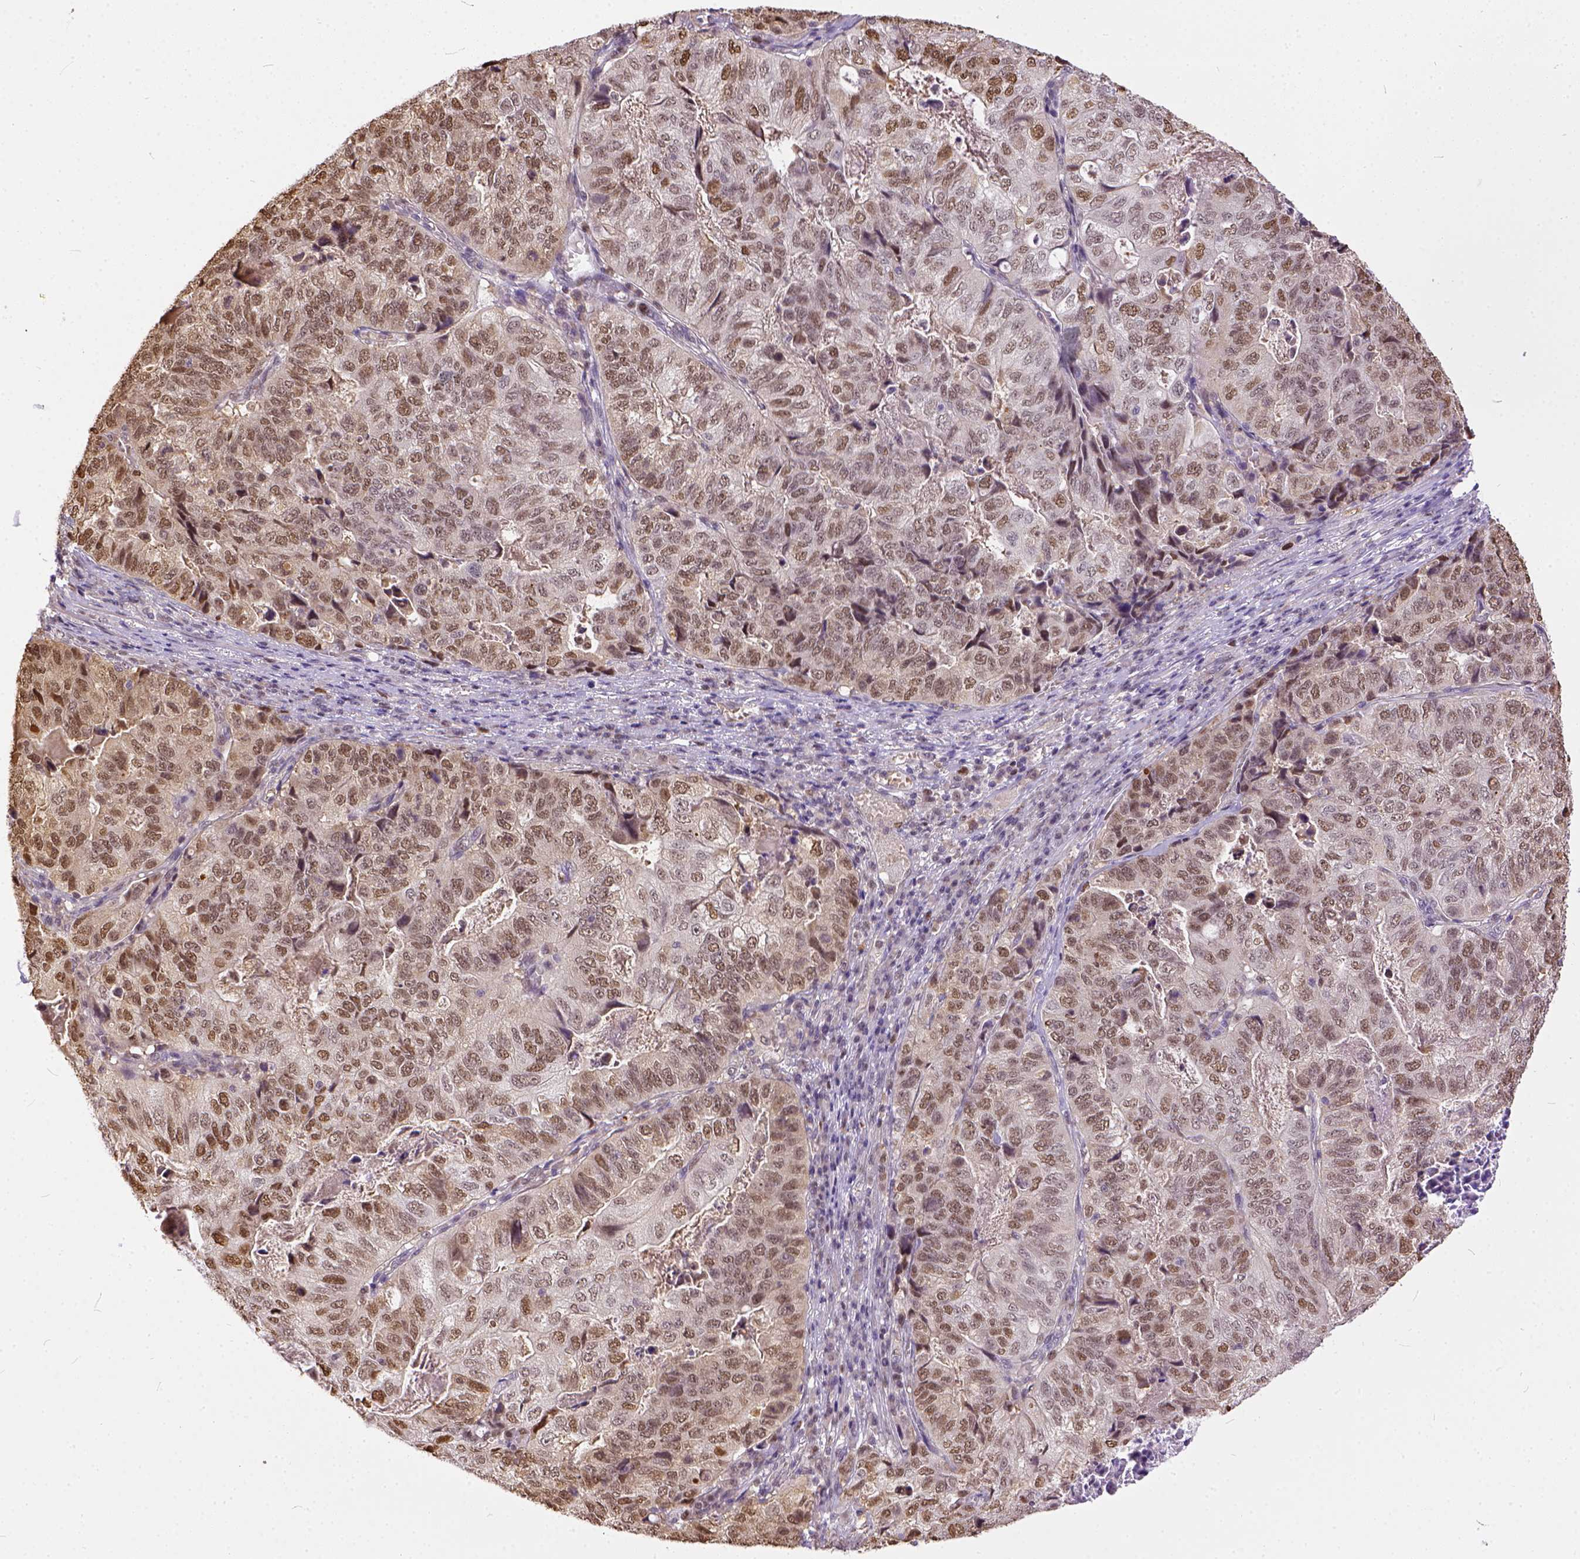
{"staining": {"intensity": "moderate", "quantity": ">75%", "location": "nuclear"}, "tissue": "stomach cancer", "cell_type": "Tumor cells", "image_type": "cancer", "snomed": [{"axis": "morphology", "description": "Adenocarcinoma, NOS"}, {"axis": "topography", "description": "Stomach, upper"}], "caption": "Immunohistochemical staining of human stomach cancer reveals medium levels of moderate nuclear protein expression in approximately >75% of tumor cells.", "gene": "ERCC1", "patient": {"sex": "female", "age": 67}}